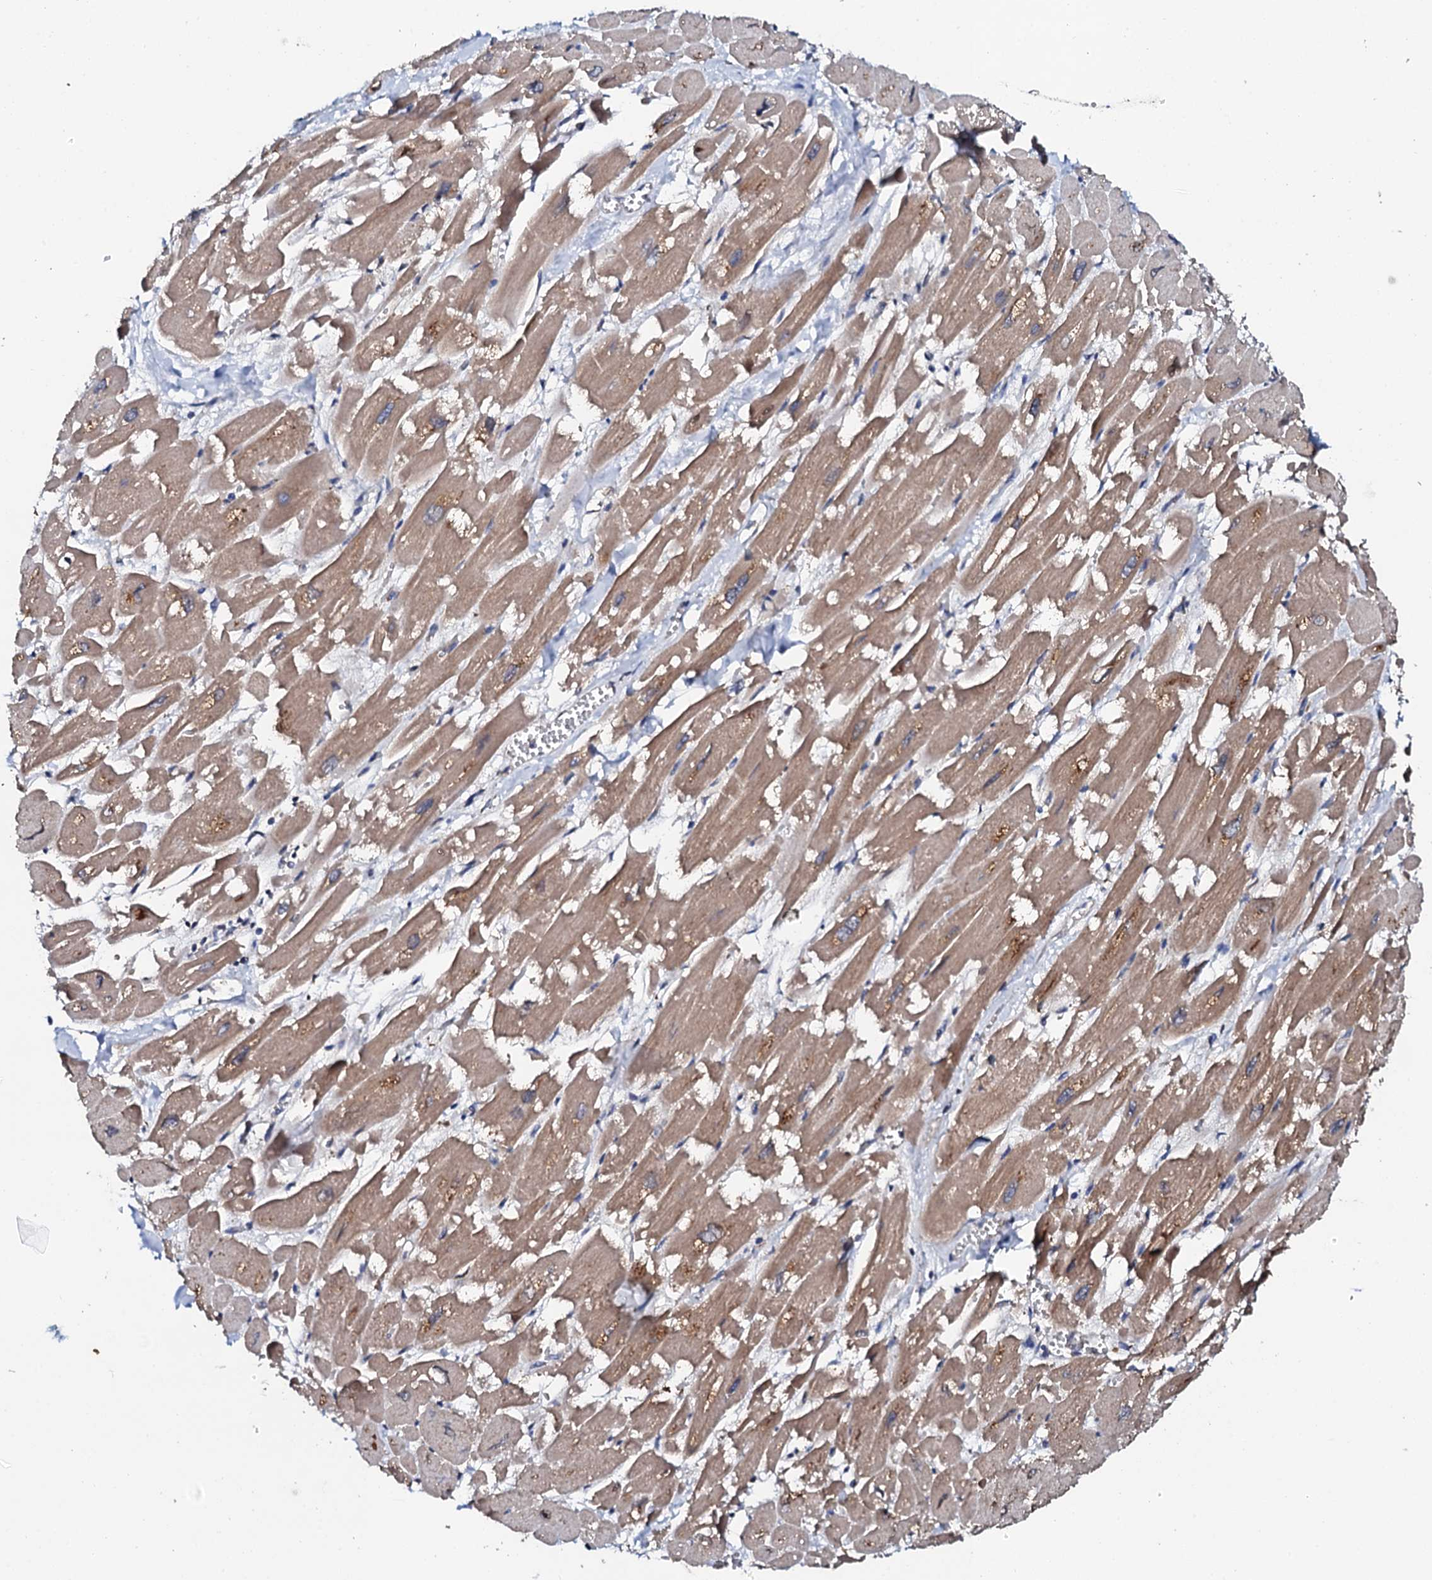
{"staining": {"intensity": "moderate", "quantity": ">75%", "location": "cytoplasmic/membranous"}, "tissue": "heart muscle", "cell_type": "Cardiomyocytes", "image_type": "normal", "snomed": [{"axis": "morphology", "description": "Normal tissue, NOS"}, {"axis": "topography", "description": "Heart"}], "caption": "IHC (DAB (3,3'-diaminobenzidine)) staining of normal human heart muscle demonstrates moderate cytoplasmic/membranous protein positivity in approximately >75% of cardiomyocytes. Using DAB (brown) and hematoxylin (blue) stains, captured at high magnification using brightfield microscopy.", "gene": "GLCE", "patient": {"sex": "male", "age": 54}}